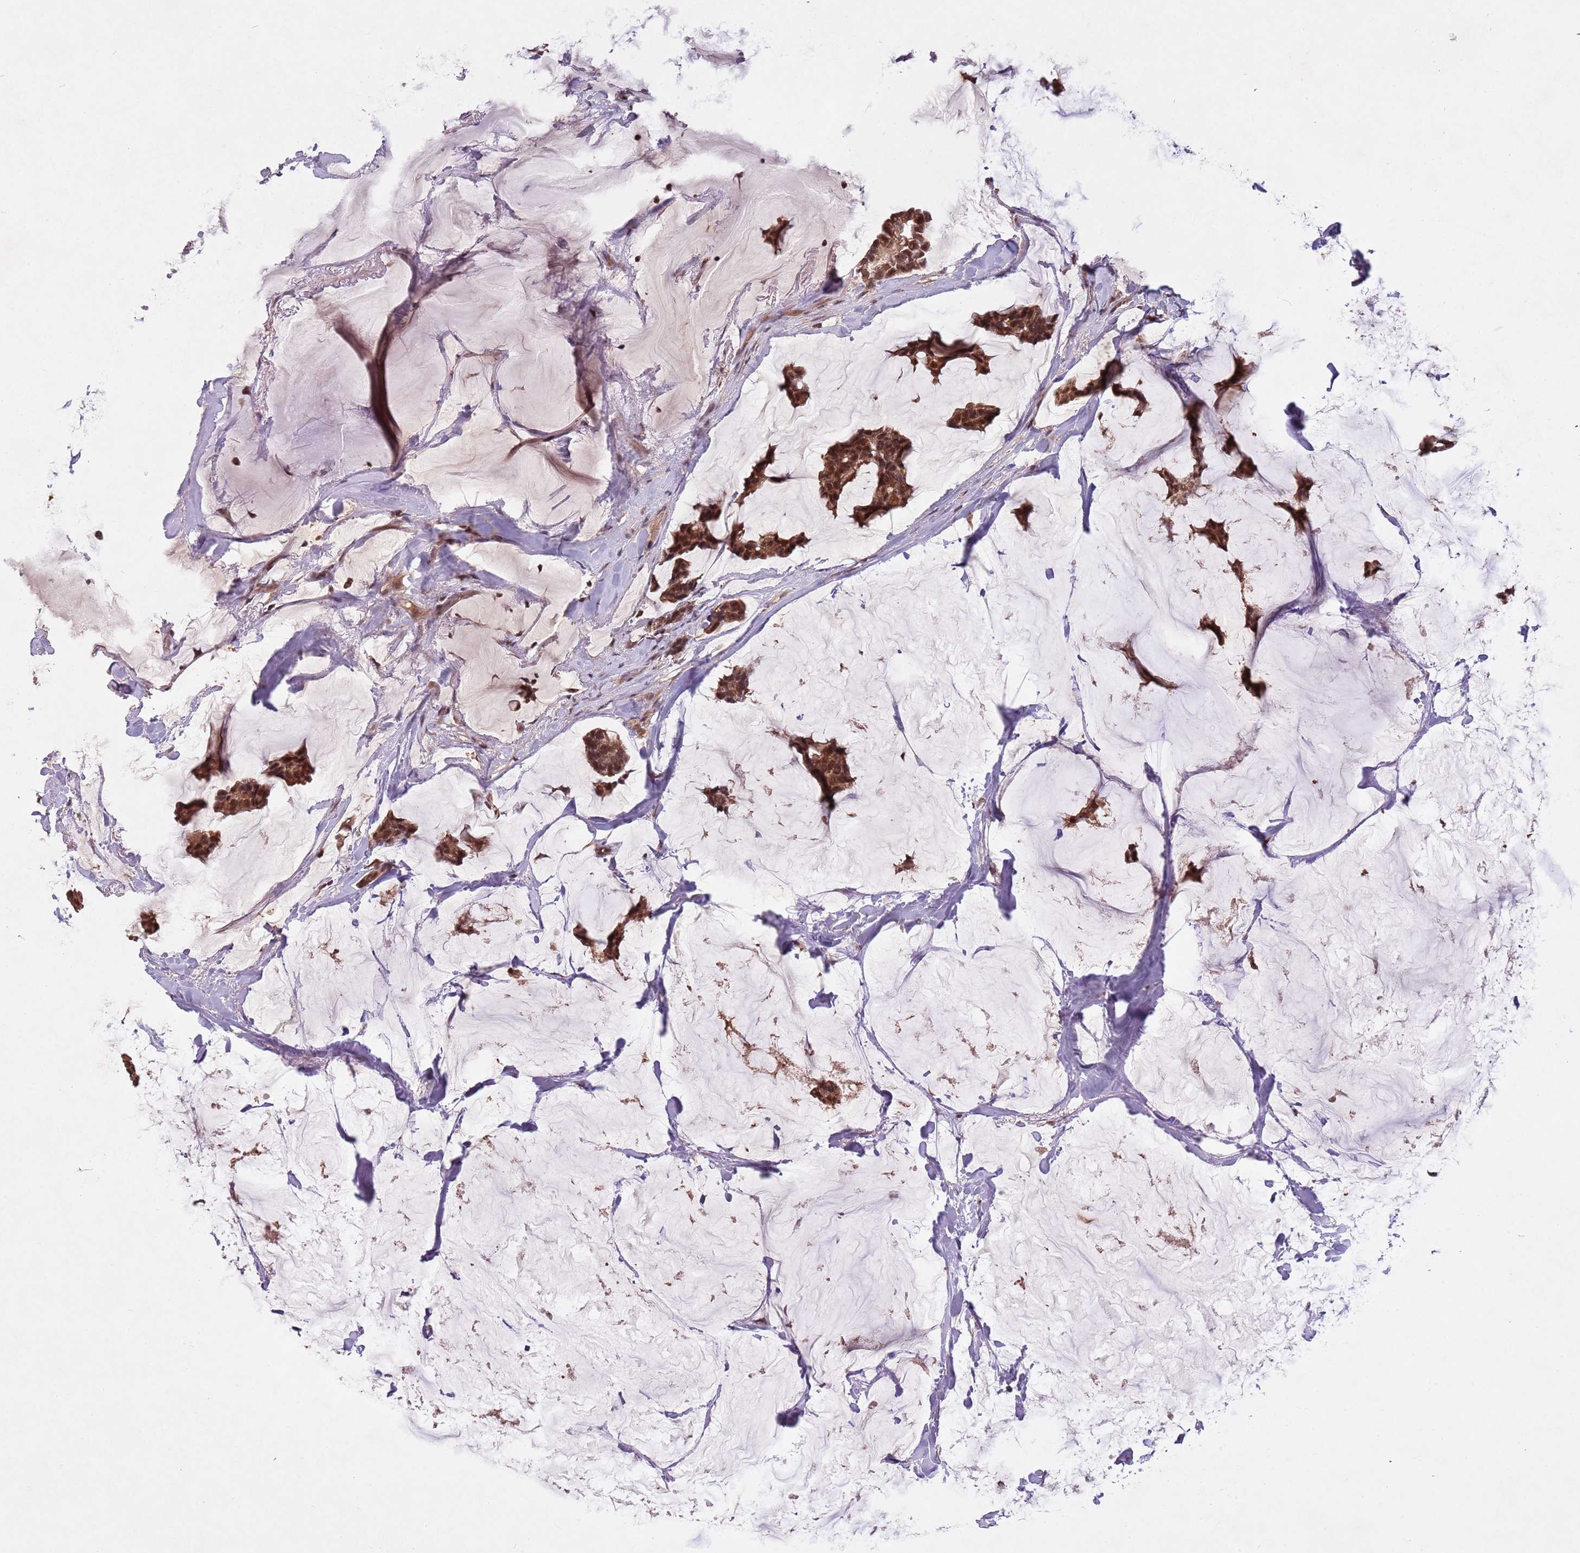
{"staining": {"intensity": "strong", "quantity": ">75%", "location": "cytoplasmic/membranous,nuclear"}, "tissue": "breast cancer", "cell_type": "Tumor cells", "image_type": "cancer", "snomed": [{"axis": "morphology", "description": "Duct carcinoma"}, {"axis": "topography", "description": "Breast"}], "caption": "Human infiltrating ductal carcinoma (breast) stained with a protein marker demonstrates strong staining in tumor cells.", "gene": "SUDS3", "patient": {"sex": "female", "age": 93}}